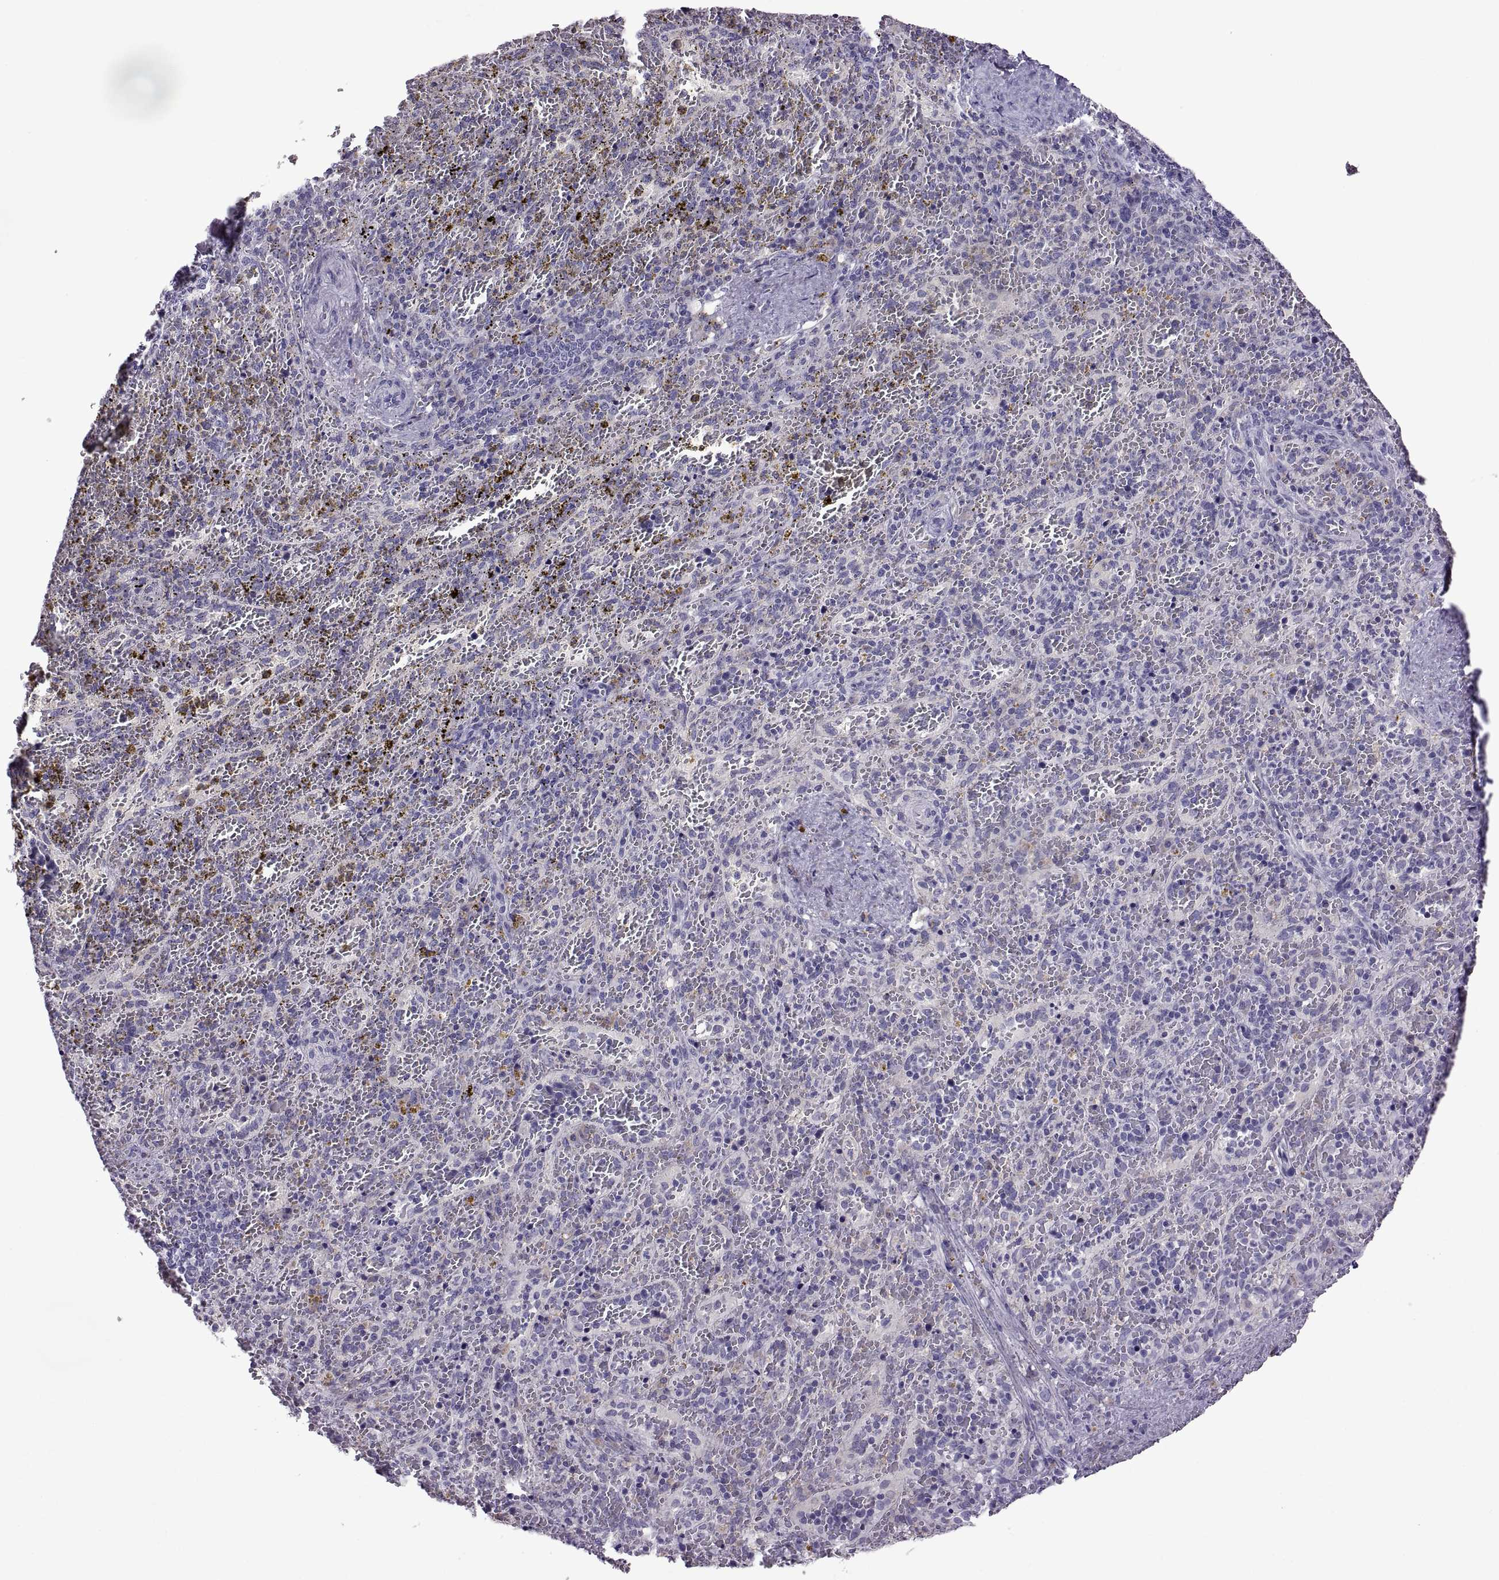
{"staining": {"intensity": "negative", "quantity": "none", "location": "none"}, "tissue": "spleen", "cell_type": "Cells in red pulp", "image_type": "normal", "snomed": [{"axis": "morphology", "description": "Normal tissue, NOS"}, {"axis": "topography", "description": "Spleen"}], "caption": "Protein analysis of benign spleen demonstrates no significant staining in cells in red pulp. The staining was performed using DAB to visualize the protein expression in brown, while the nuclei were stained in blue with hematoxylin (Magnification: 20x).", "gene": "MAGEB18", "patient": {"sex": "female", "age": 50}}